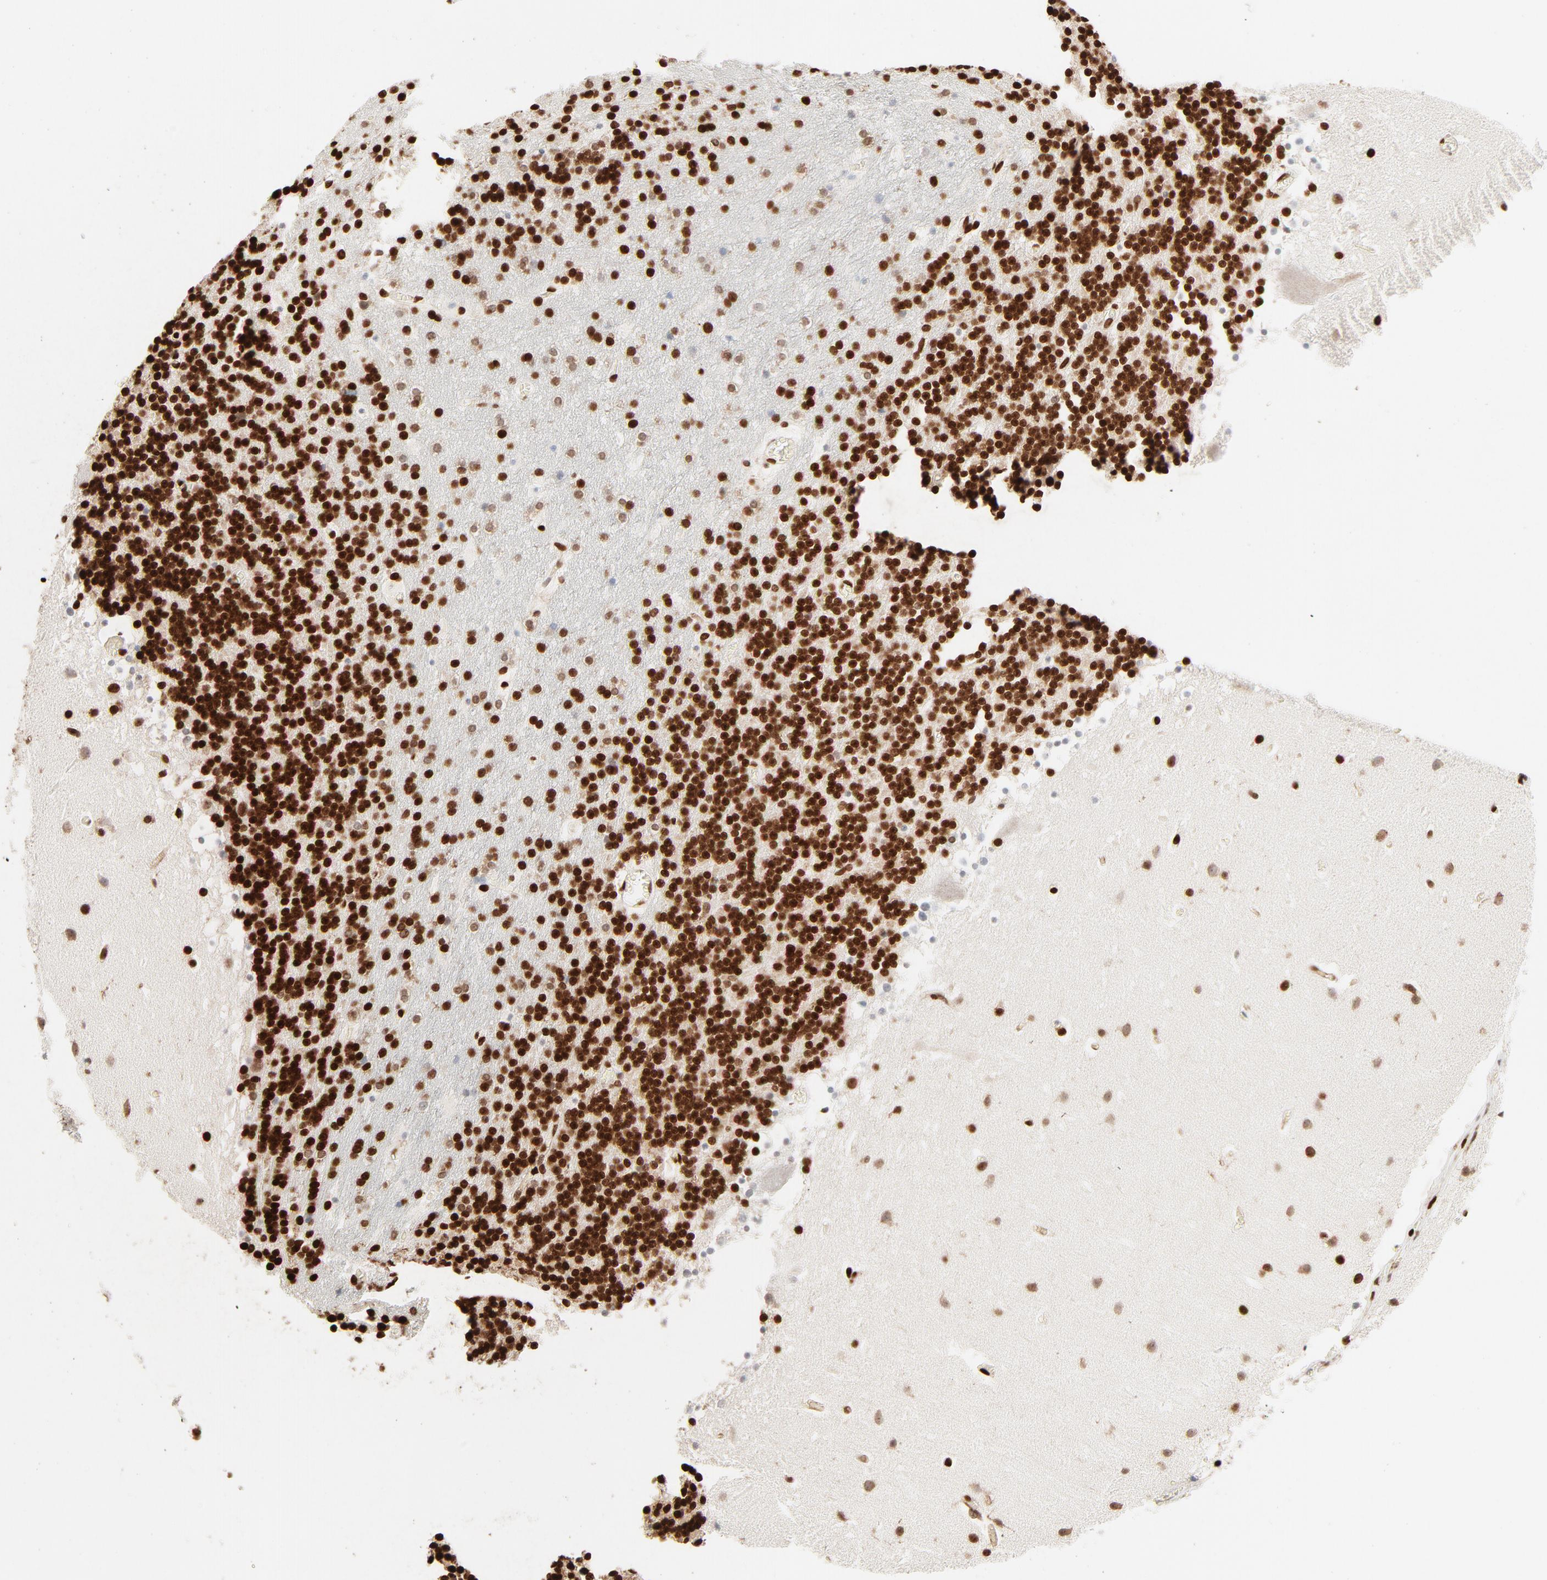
{"staining": {"intensity": "strong", "quantity": ">75%", "location": "nuclear"}, "tissue": "cerebellum", "cell_type": "Cells in granular layer", "image_type": "normal", "snomed": [{"axis": "morphology", "description": "Normal tissue, NOS"}, {"axis": "topography", "description": "Cerebellum"}], "caption": "Immunohistochemistry of benign human cerebellum reveals high levels of strong nuclear positivity in about >75% of cells in granular layer.", "gene": "HMGB1", "patient": {"sex": "male", "age": 45}}